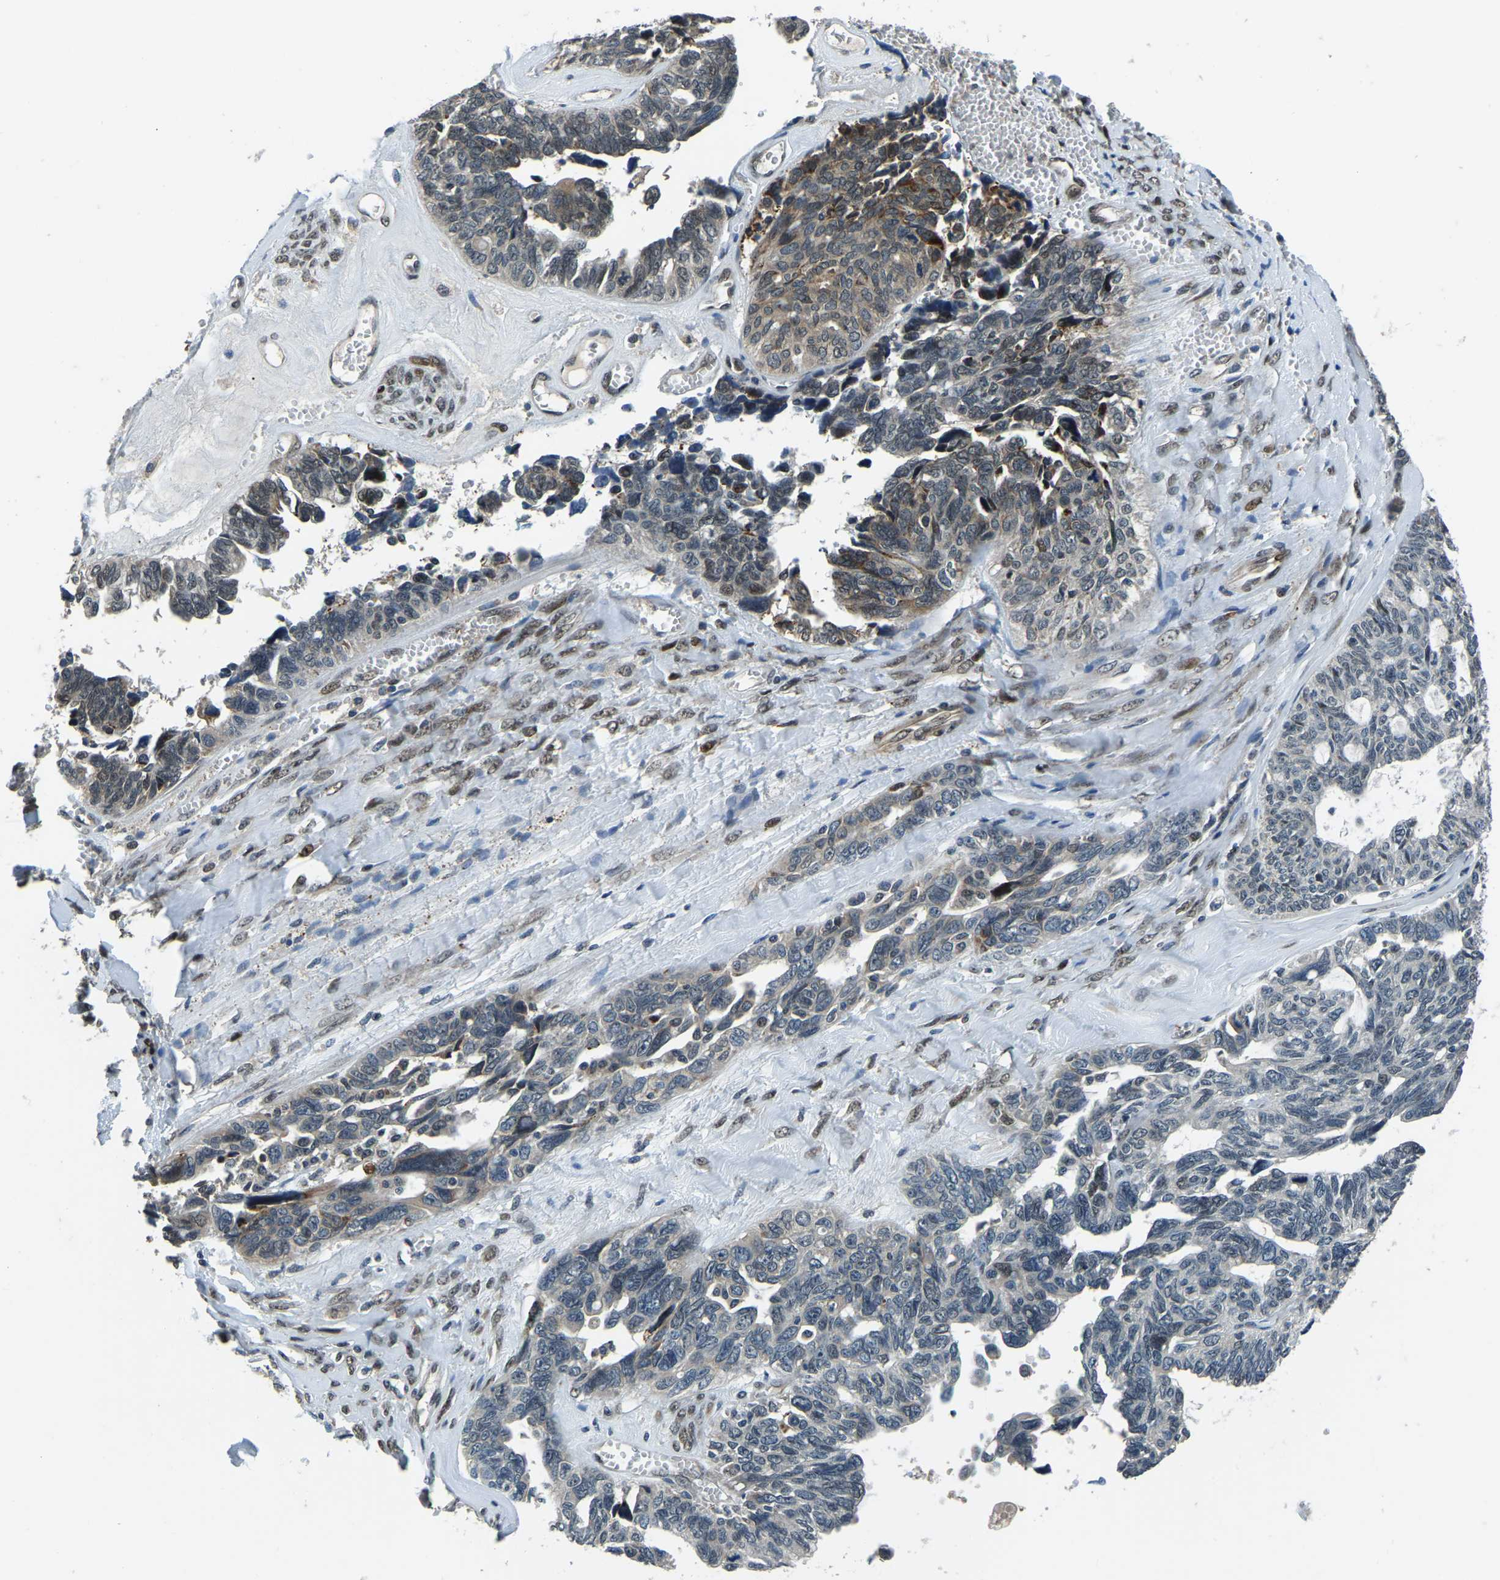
{"staining": {"intensity": "moderate", "quantity": "25%-75%", "location": "cytoplasmic/membranous"}, "tissue": "ovarian cancer", "cell_type": "Tumor cells", "image_type": "cancer", "snomed": [{"axis": "morphology", "description": "Cystadenocarcinoma, serous, NOS"}, {"axis": "topography", "description": "Ovary"}], "caption": "The image shows a brown stain indicating the presence of a protein in the cytoplasmic/membranous of tumor cells in ovarian cancer.", "gene": "ING2", "patient": {"sex": "female", "age": 79}}